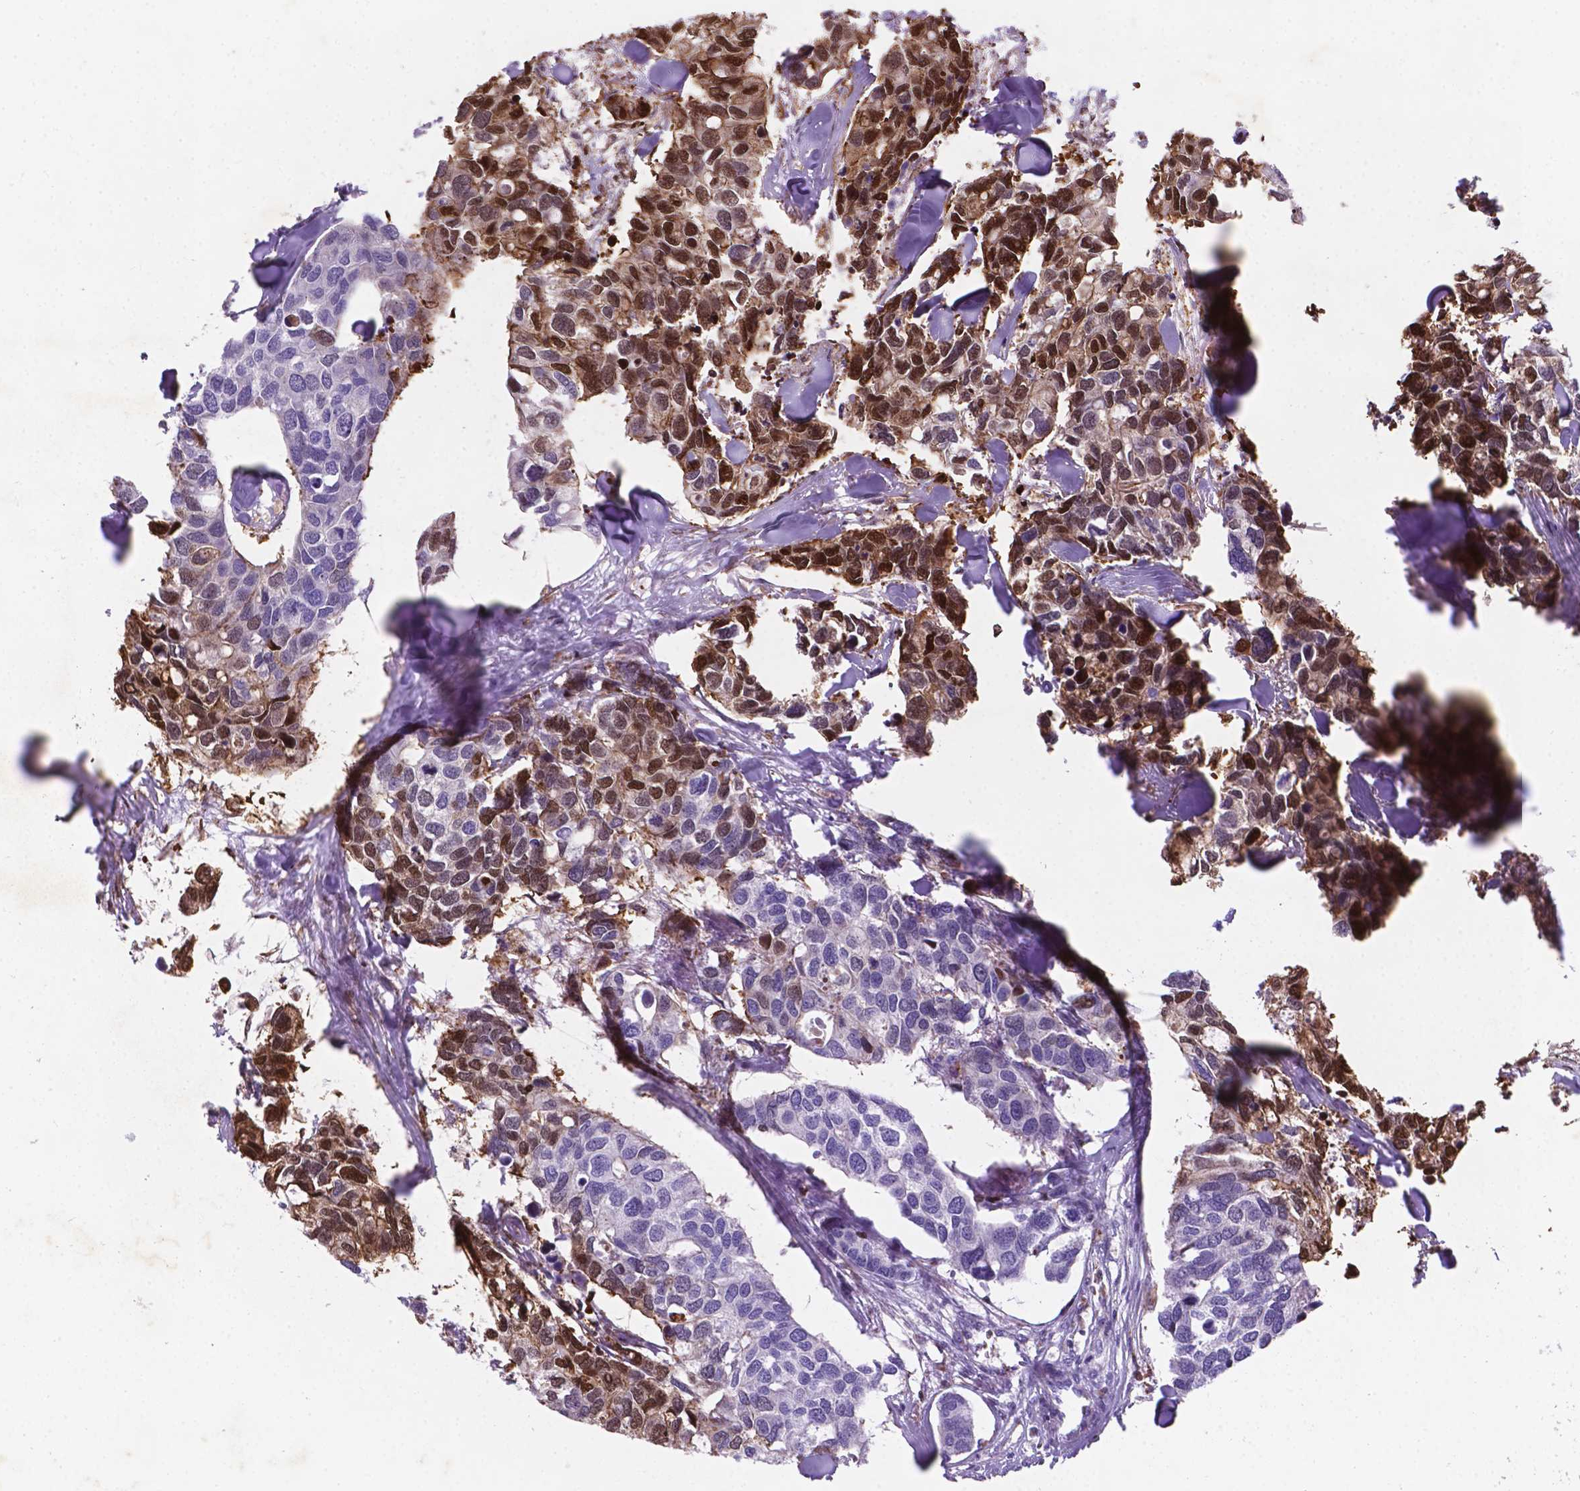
{"staining": {"intensity": "moderate", "quantity": "25%-75%", "location": "nuclear"}, "tissue": "breast cancer", "cell_type": "Tumor cells", "image_type": "cancer", "snomed": [{"axis": "morphology", "description": "Duct carcinoma"}, {"axis": "topography", "description": "Breast"}], "caption": "Breast cancer (intraductal carcinoma) stained with a protein marker shows moderate staining in tumor cells.", "gene": "TM4SF20", "patient": {"sex": "female", "age": 83}}